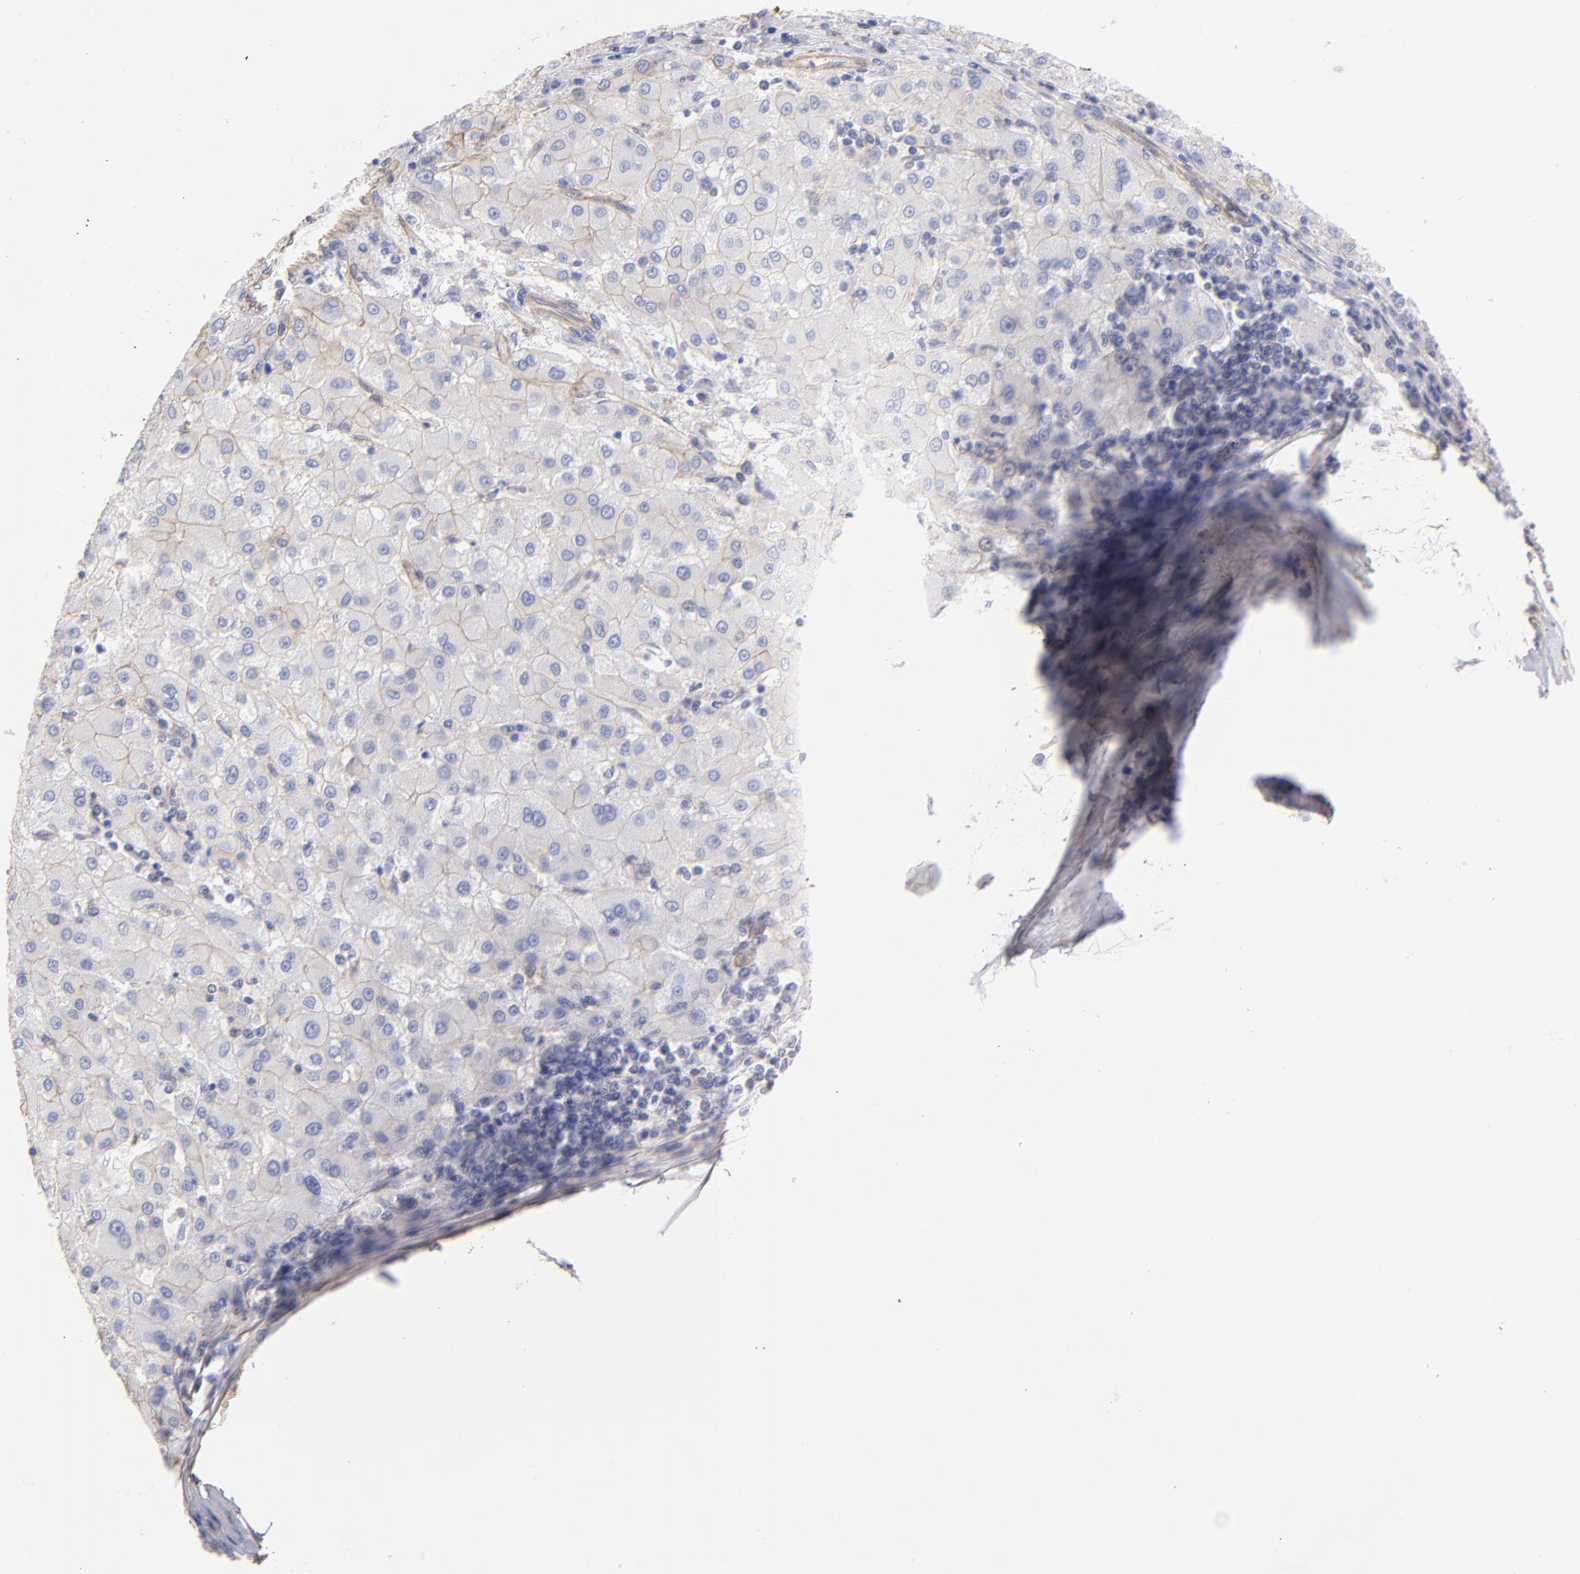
{"staining": {"intensity": "weak", "quantity": "25%-75%", "location": "cytoplasmic/membranous"}, "tissue": "liver cancer", "cell_type": "Tumor cells", "image_type": "cancer", "snomed": [{"axis": "morphology", "description": "Carcinoma, Hepatocellular, NOS"}, {"axis": "topography", "description": "Liver"}], "caption": "Protein staining of liver hepatocellular carcinoma tissue displays weak cytoplasmic/membranous positivity in approximately 25%-75% of tumor cells.", "gene": "PLEC", "patient": {"sex": "male", "age": 72}}